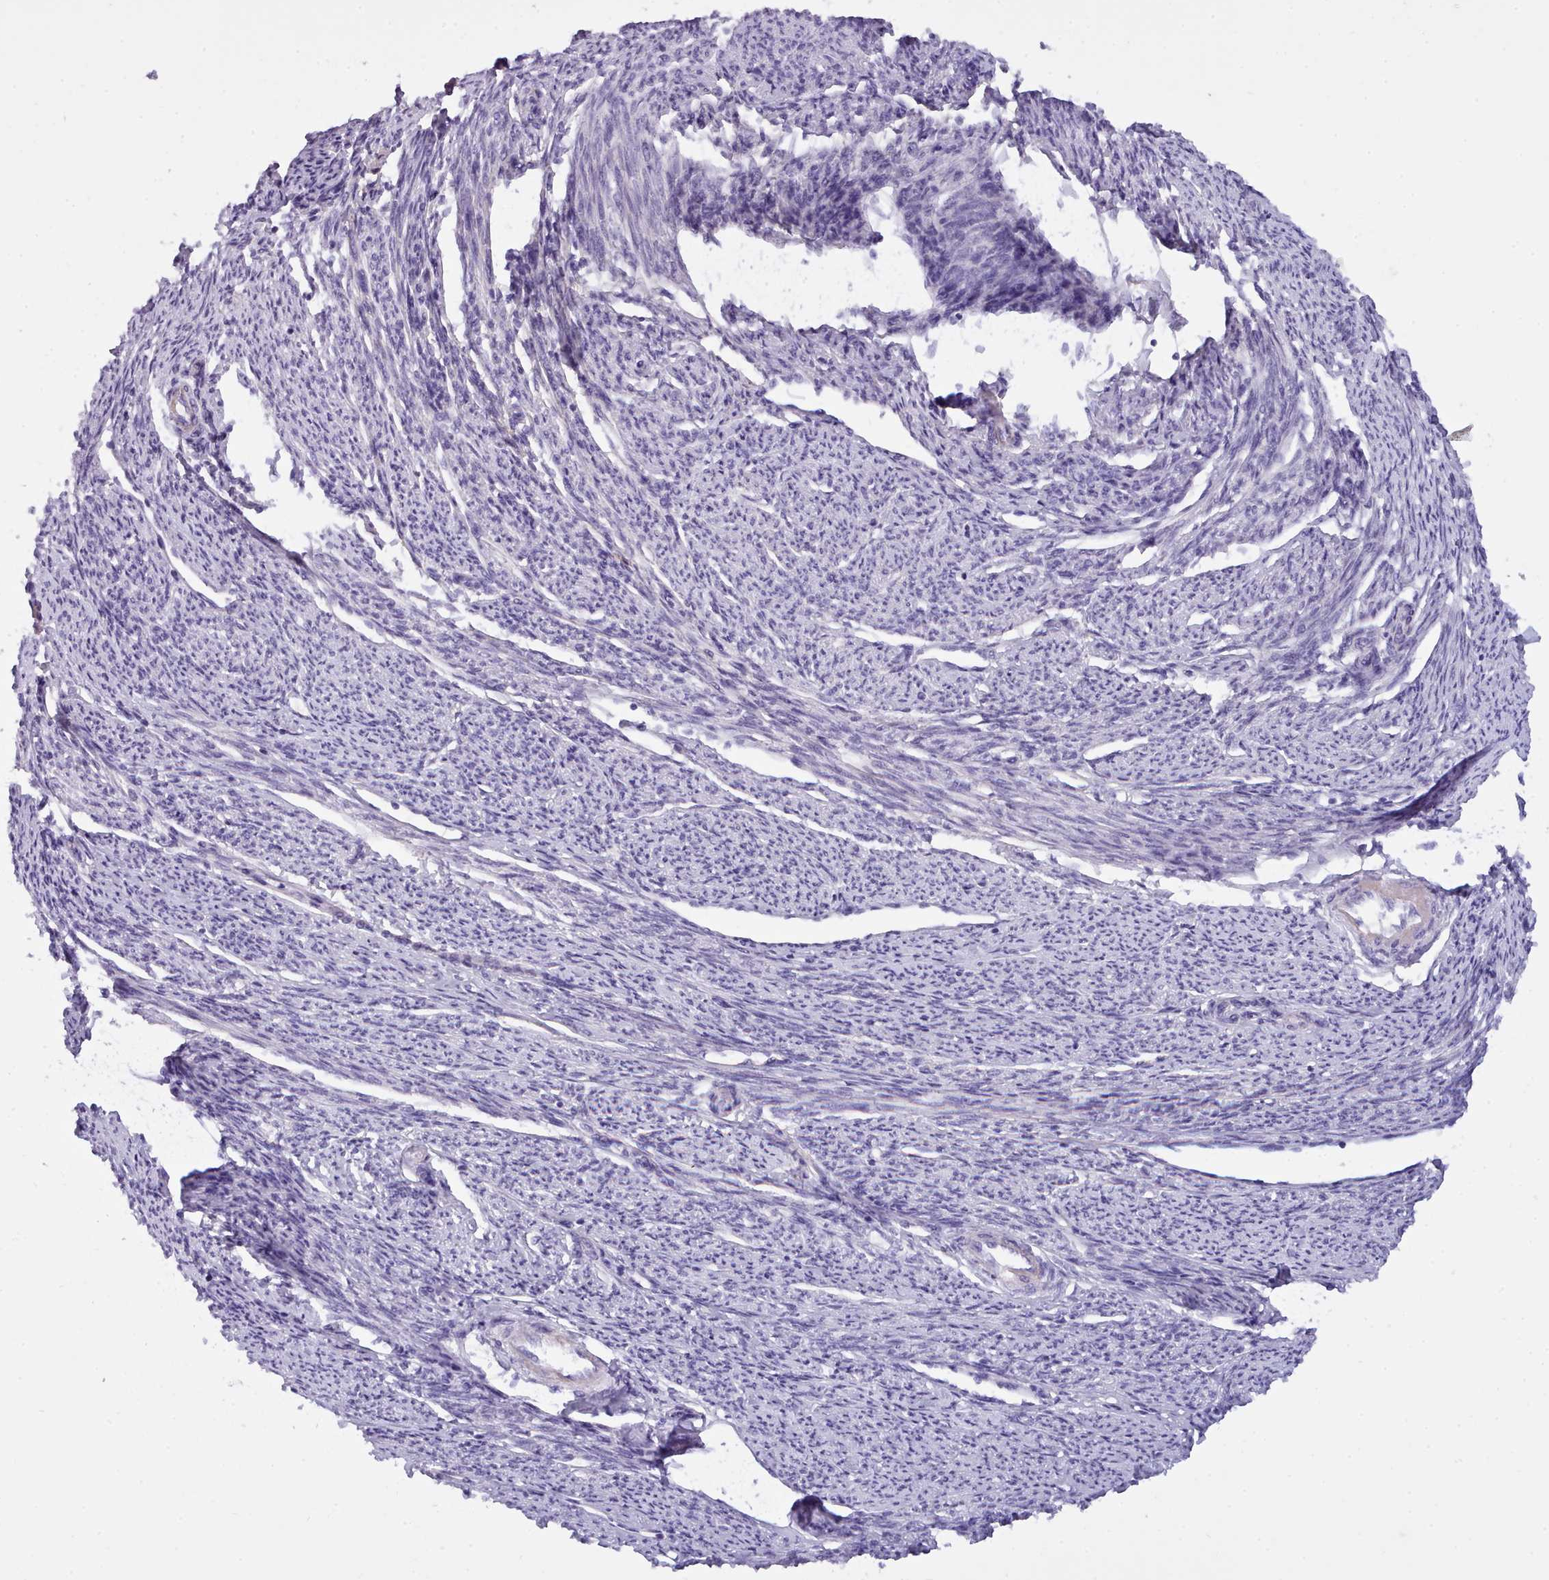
{"staining": {"intensity": "negative", "quantity": "none", "location": "none"}, "tissue": "smooth muscle", "cell_type": "Smooth muscle cells", "image_type": "normal", "snomed": [{"axis": "morphology", "description": "Normal tissue, NOS"}, {"axis": "topography", "description": "Smooth muscle"}, {"axis": "topography", "description": "Uterus"}], "caption": "Micrograph shows no protein positivity in smooth muscle cells of benign smooth muscle.", "gene": "CYP2A13", "patient": {"sex": "female", "age": 59}}